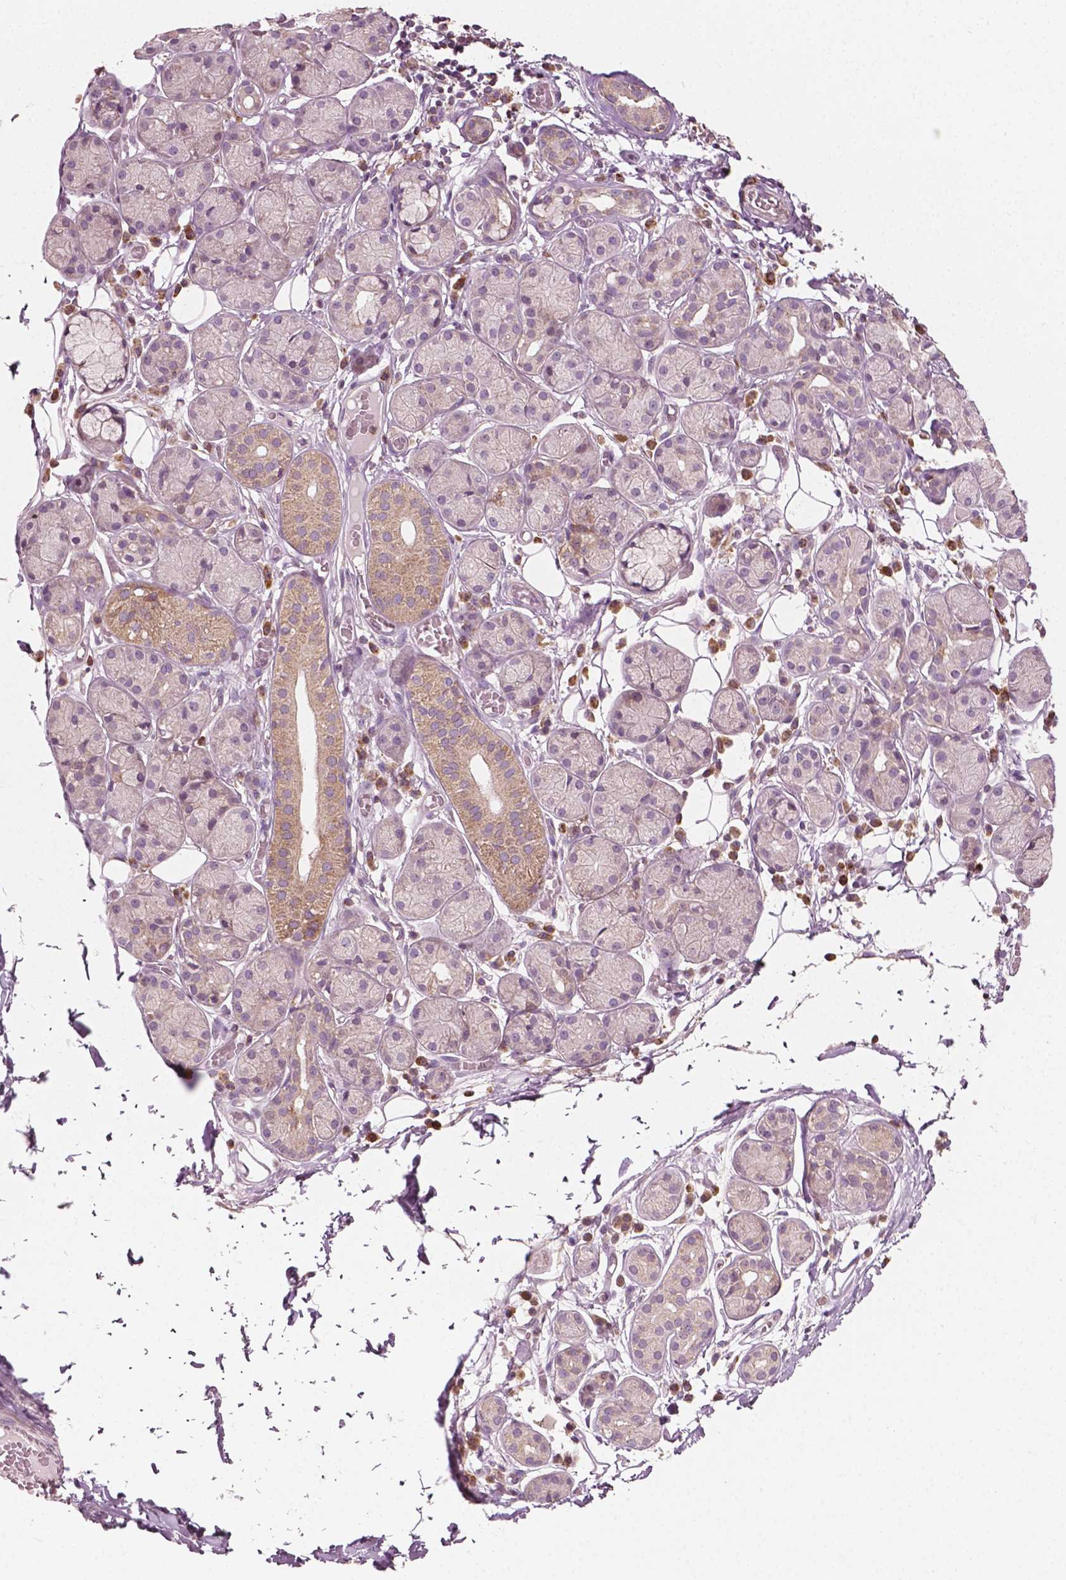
{"staining": {"intensity": "moderate", "quantity": "<25%", "location": "cytoplasmic/membranous"}, "tissue": "salivary gland", "cell_type": "Glandular cells", "image_type": "normal", "snomed": [{"axis": "morphology", "description": "Normal tissue, NOS"}, {"axis": "topography", "description": "Salivary gland"}, {"axis": "topography", "description": "Peripheral nerve tissue"}], "caption": "DAB (3,3'-diaminobenzidine) immunohistochemical staining of unremarkable human salivary gland displays moderate cytoplasmic/membranous protein positivity in about <25% of glandular cells. The protein of interest is stained brown, and the nuclei are stained in blue (DAB IHC with brightfield microscopy, high magnification).", "gene": "MCL1", "patient": {"sex": "male", "age": 71}}